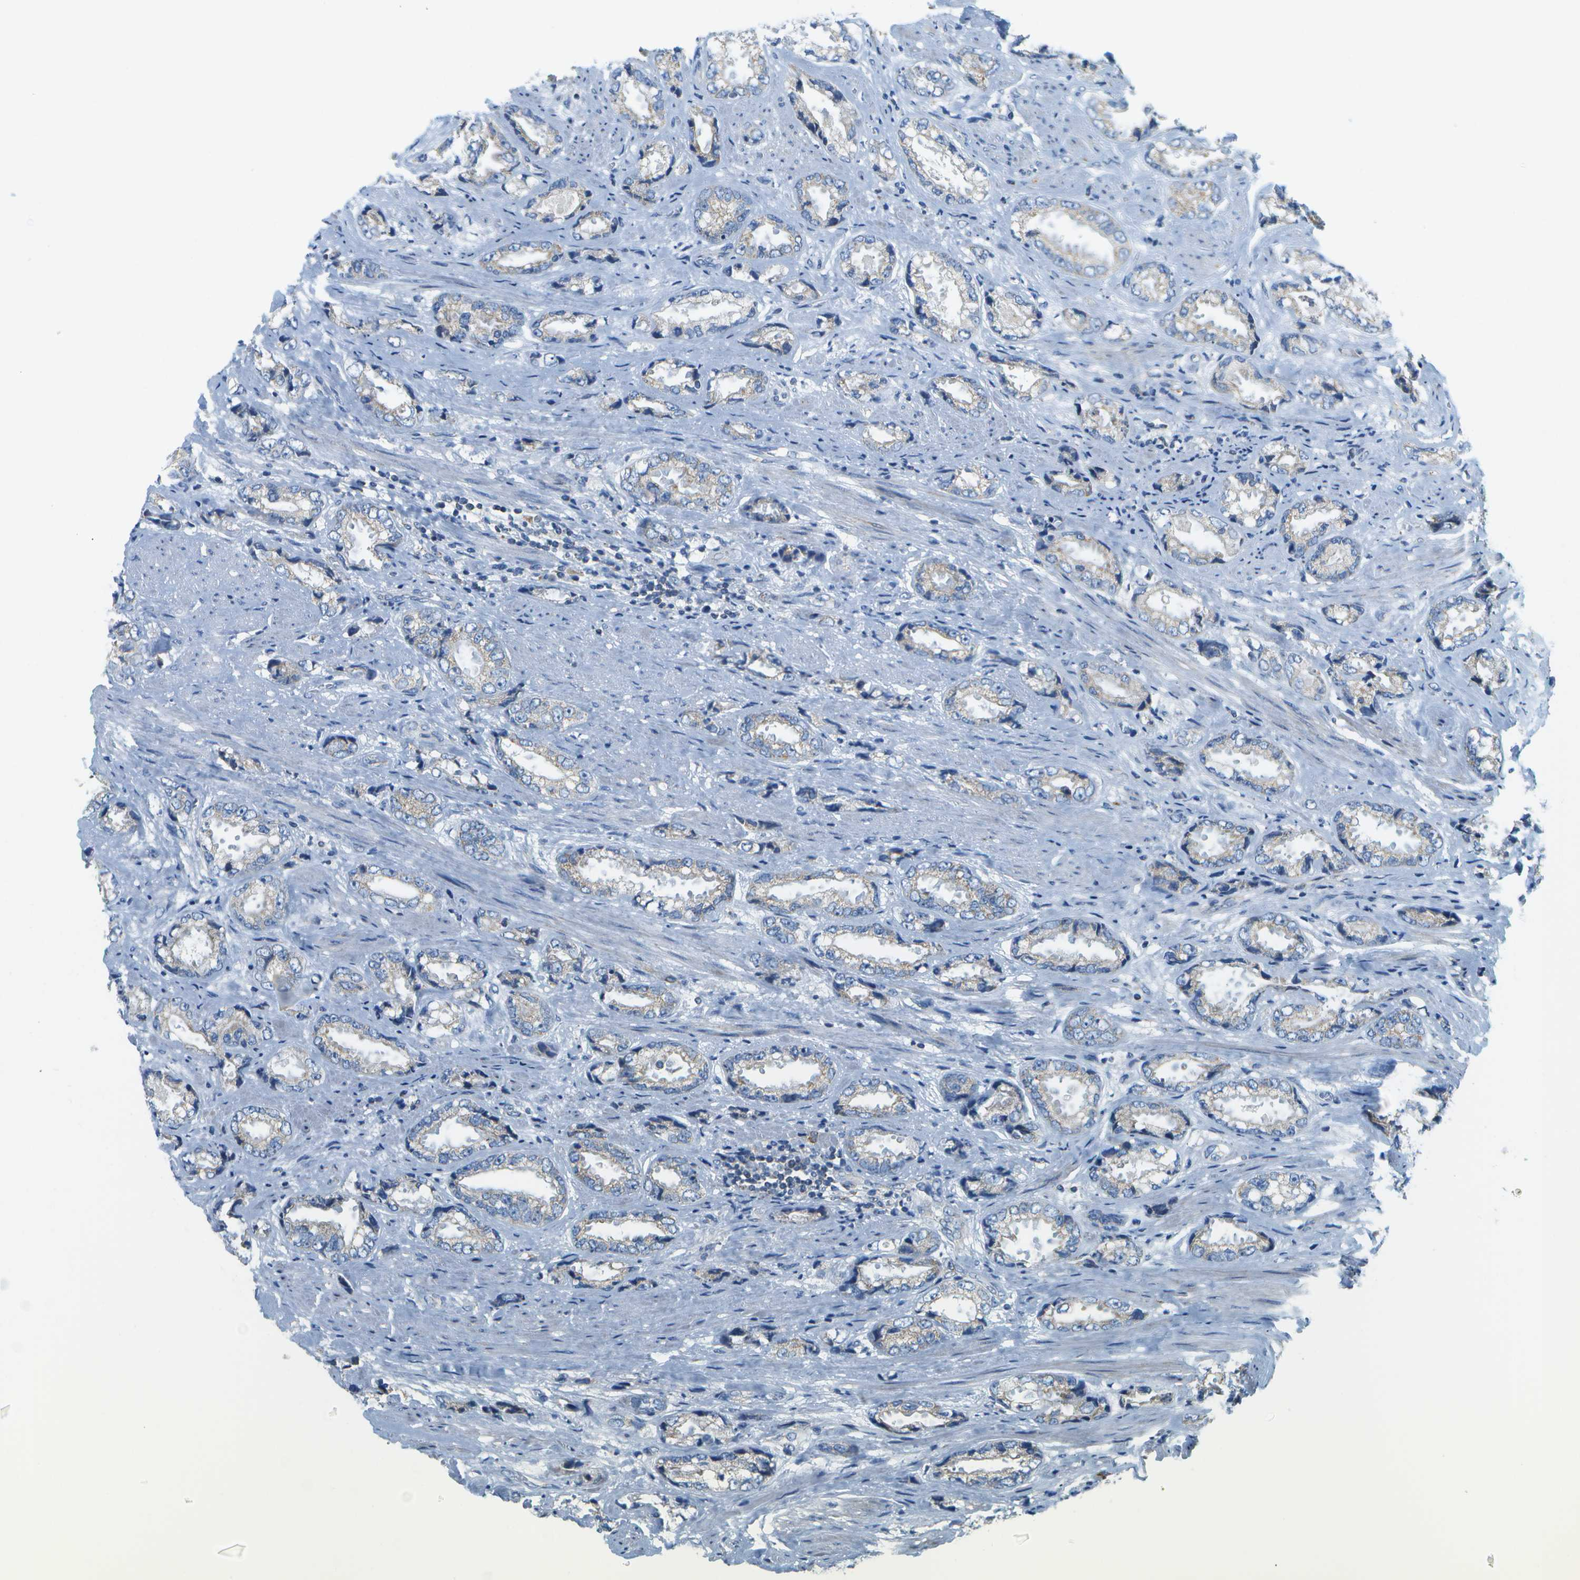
{"staining": {"intensity": "negative", "quantity": "none", "location": "none"}, "tissue": "prostate cancer", "cell_type": "Tumor cells", "image_type": "cancer", "snomed": [{"axis": "morphology", "description": "Adenocarcinoma, High grade"}, {"axis": "topography", "description": "Prostate"}], "caption": "High-grade adenocarcinoma (prostate) was stained to show a protein in brown. There is no significant staining in tumor cells.", "gene": "PTGIS", "patient": {"sex": "male", "age": 61}}